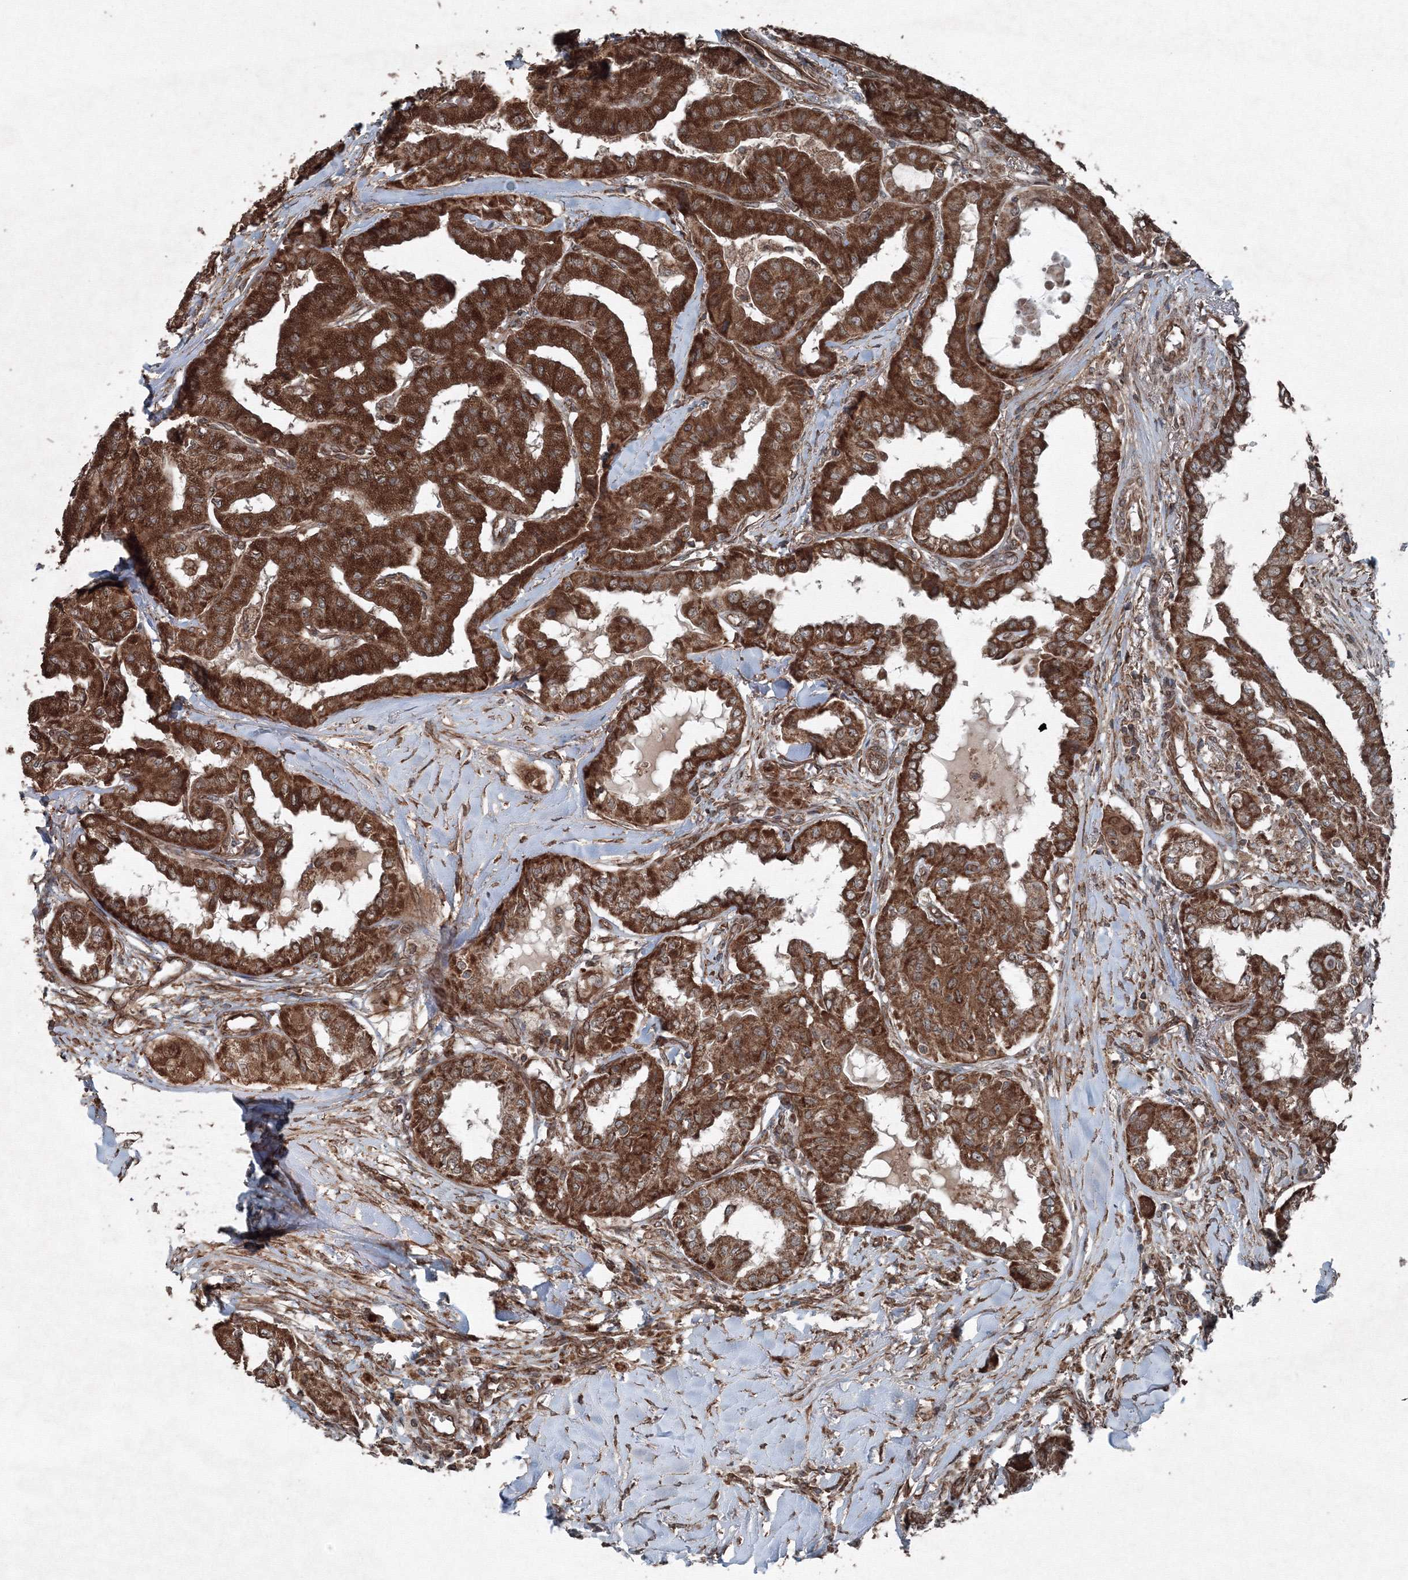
{"staining": {"intensity": "strong", "quantity": ">75%", "location": "cytoplasmic/membranous"}, "tissue": "thyroid cancer", "cell_type": "Tumor cells", "image_type": "cancer", "snomed": [{"axis": "morphology", "description": "Papillary adenocarcinoma, NOS"}, {"axis": "topography", "description": "Thyroid gland"}], "caption": "IHC image of human thyroid cancer (papillary adenocarcinoma) stained for a protein (brown), which shows high levels of strong cytoplasmic/membranous expression in approximately >75% of tumor cells.", "gene": "COPS7B", "patient": {"sex": "female", "age": 59}}